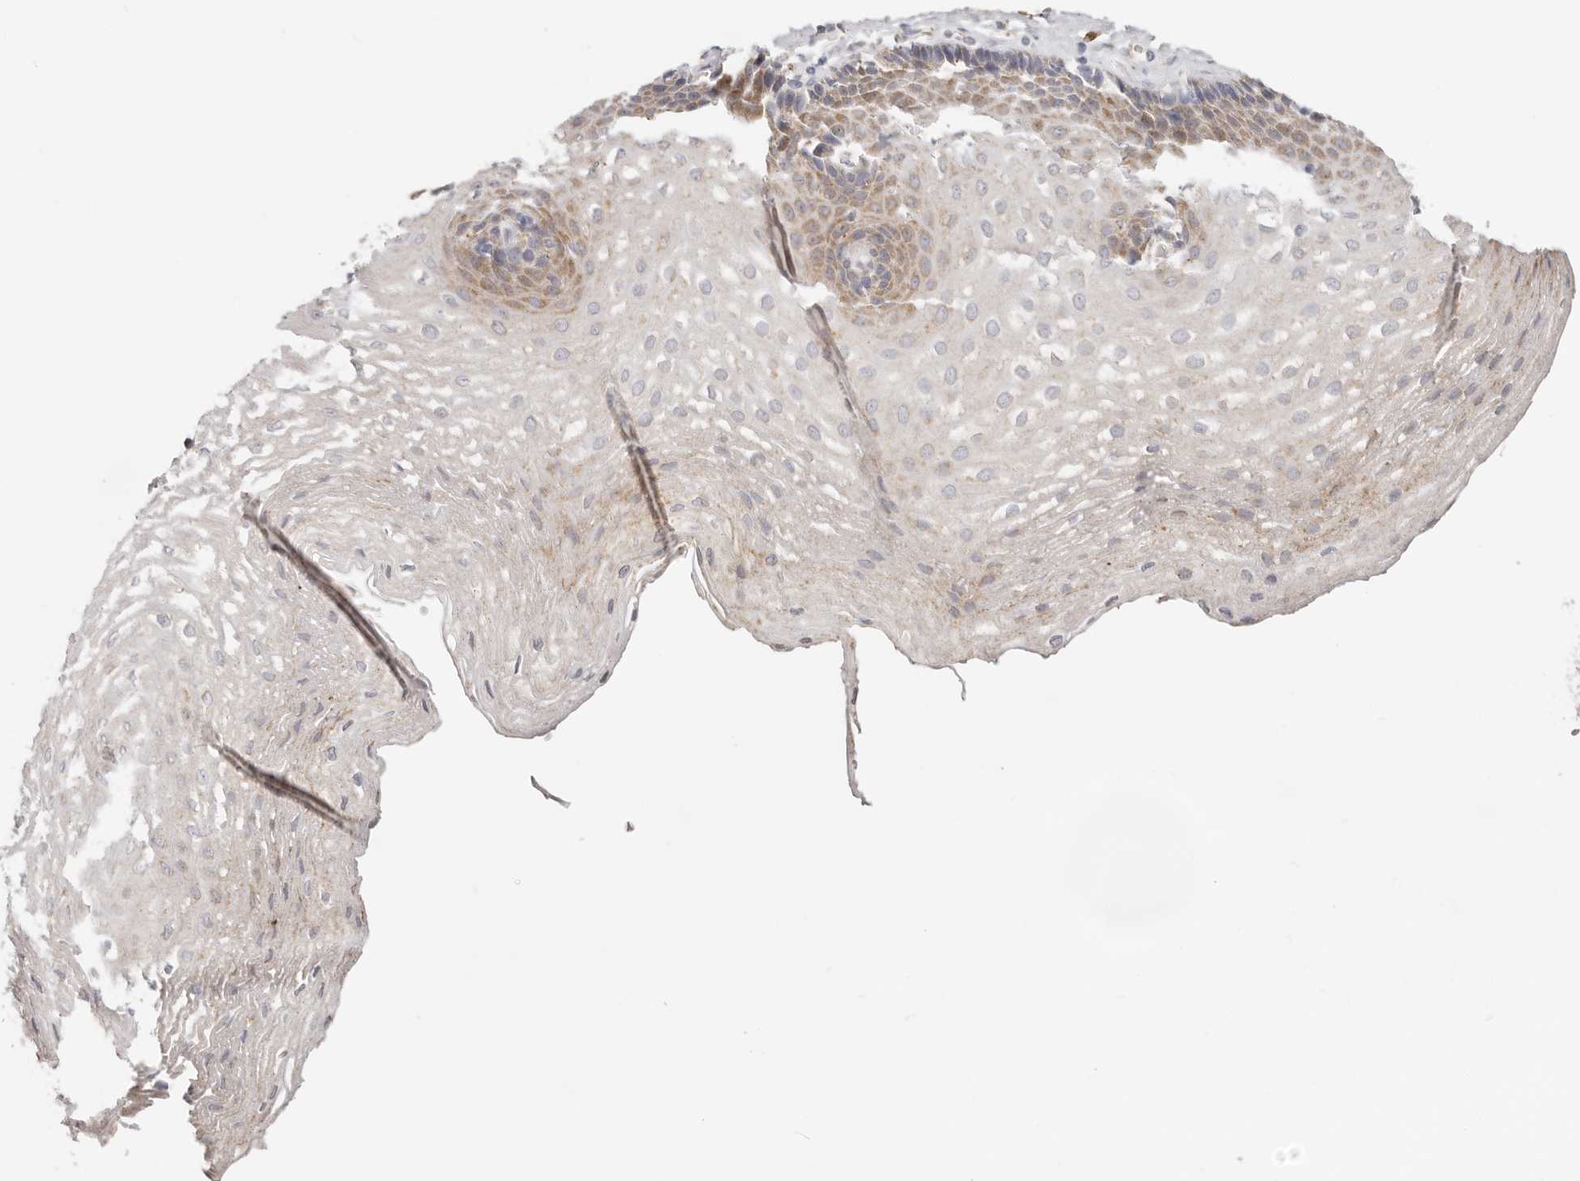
{"staining": {"intensity": "weak", "quantity": "25%-75%", "location": "cytoplasmic/membranous"}, "tissue": "esophagus", "cell_type": "Squamous epithelial cells", "image_type": "normal", "snomed": [{"axis": "morphology", "description": "Normal tissue, NOS"}, {"axis": "topography", "description": "Esophagus"}], "caption": "The immunohistochemical stain shows weak cytoplasmic/membranous positivity in squamous epithelial cells of normal esophagus.", "gene": "IL32", "patient": {"sex": "female", "age": 66}}